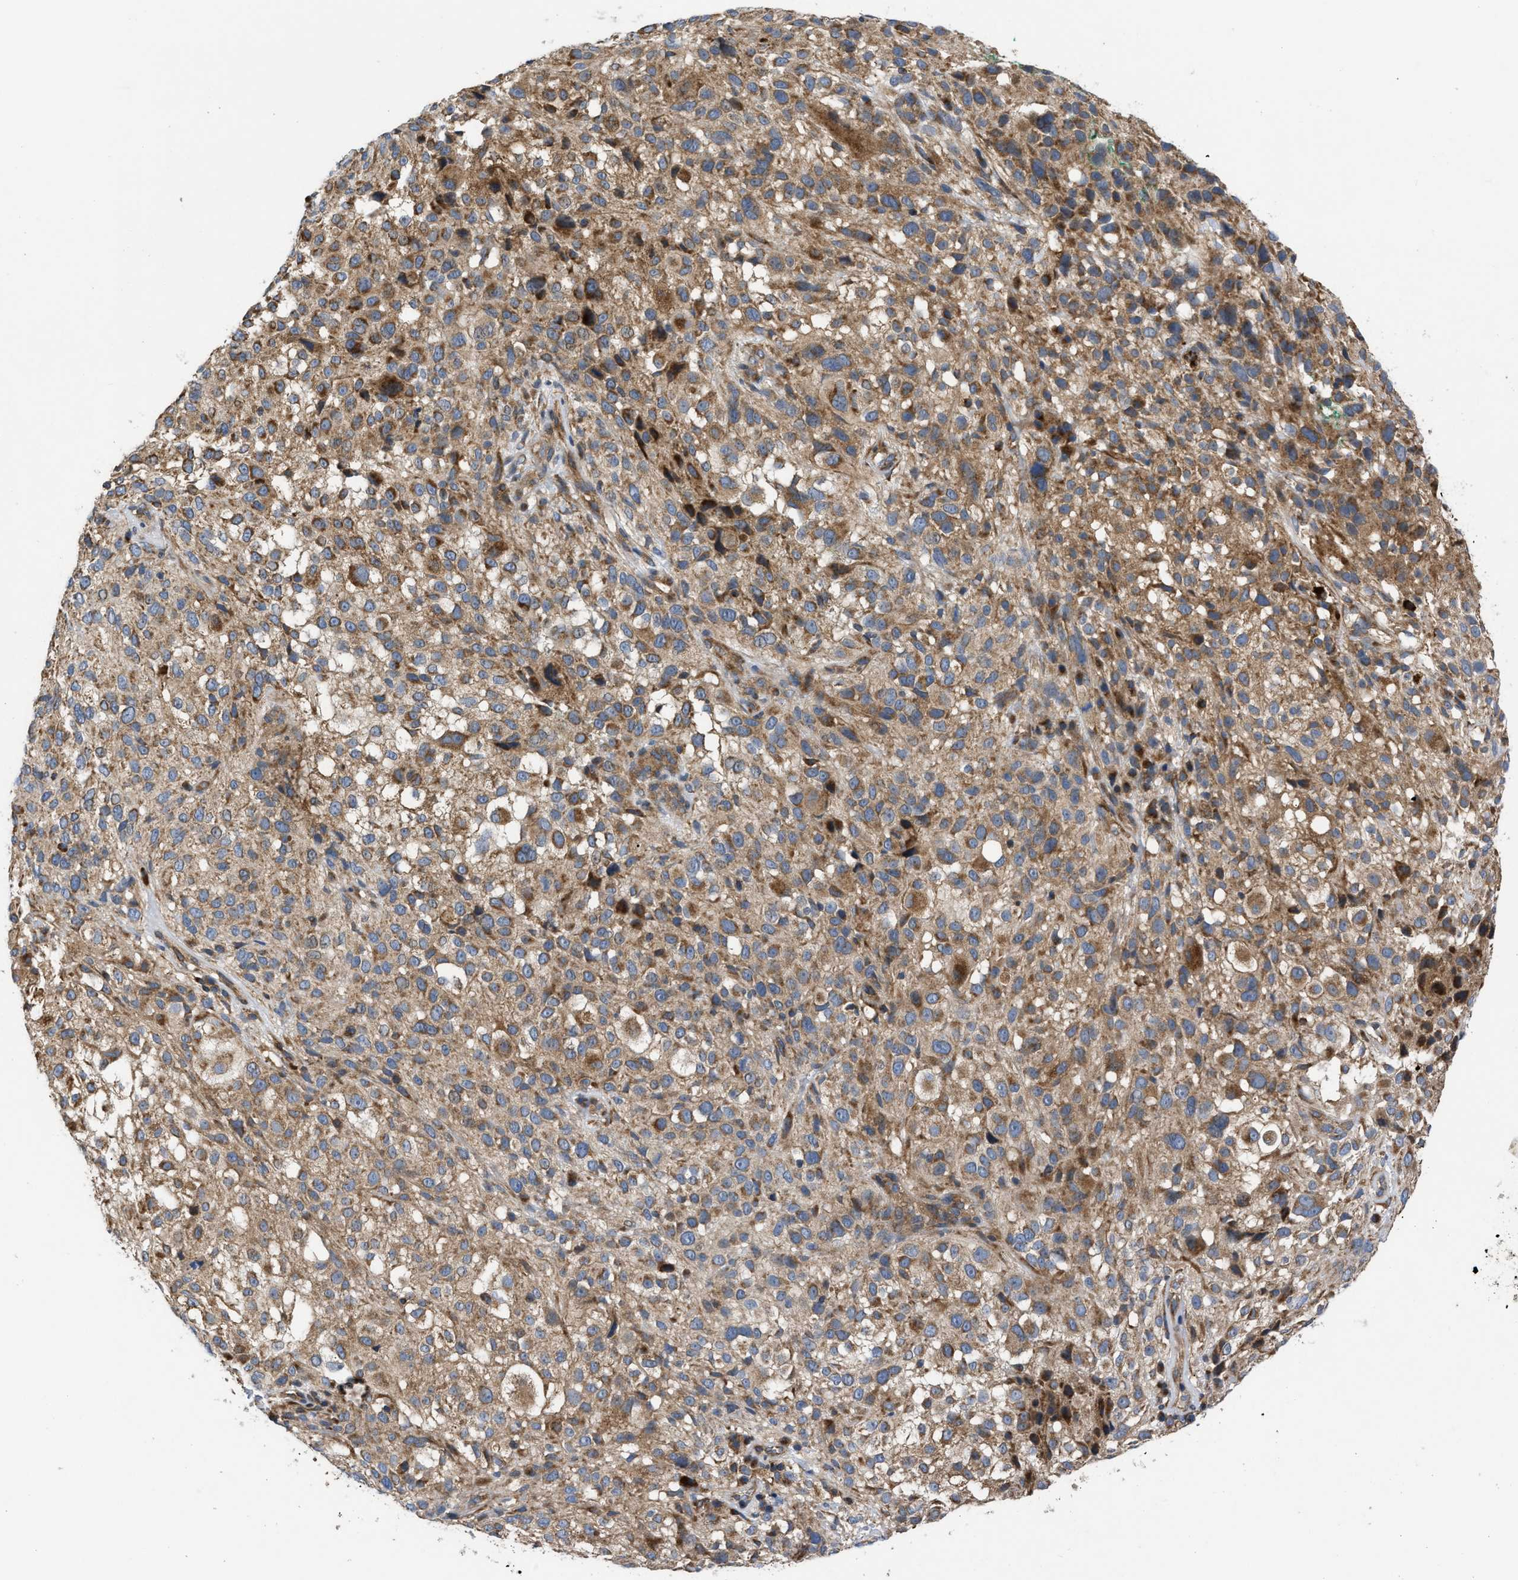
{"staining": {"intensity": "moderate", "quantity": ">75%", "location": "cytoplasmic/membranous"}, "tissue": "melanoma", "cell_type": "Tumor cells", "image_type": "cancer", "snomed": [{"axis": "morphology", "description": "Necrosis, NOS"}, {"axis": "morphology", "description": "Malignant melanoma, NOS"}, {"axis": "topography", "description": "Skin"}], "caption": "DAB immunohistochemical staining of human melanoma shows moderate cytoplasmic/membranous protein positivity in approximately >75% of tumor cells.", "gene": "OPTN", "patient": {"sex": "female", "age": 87}}